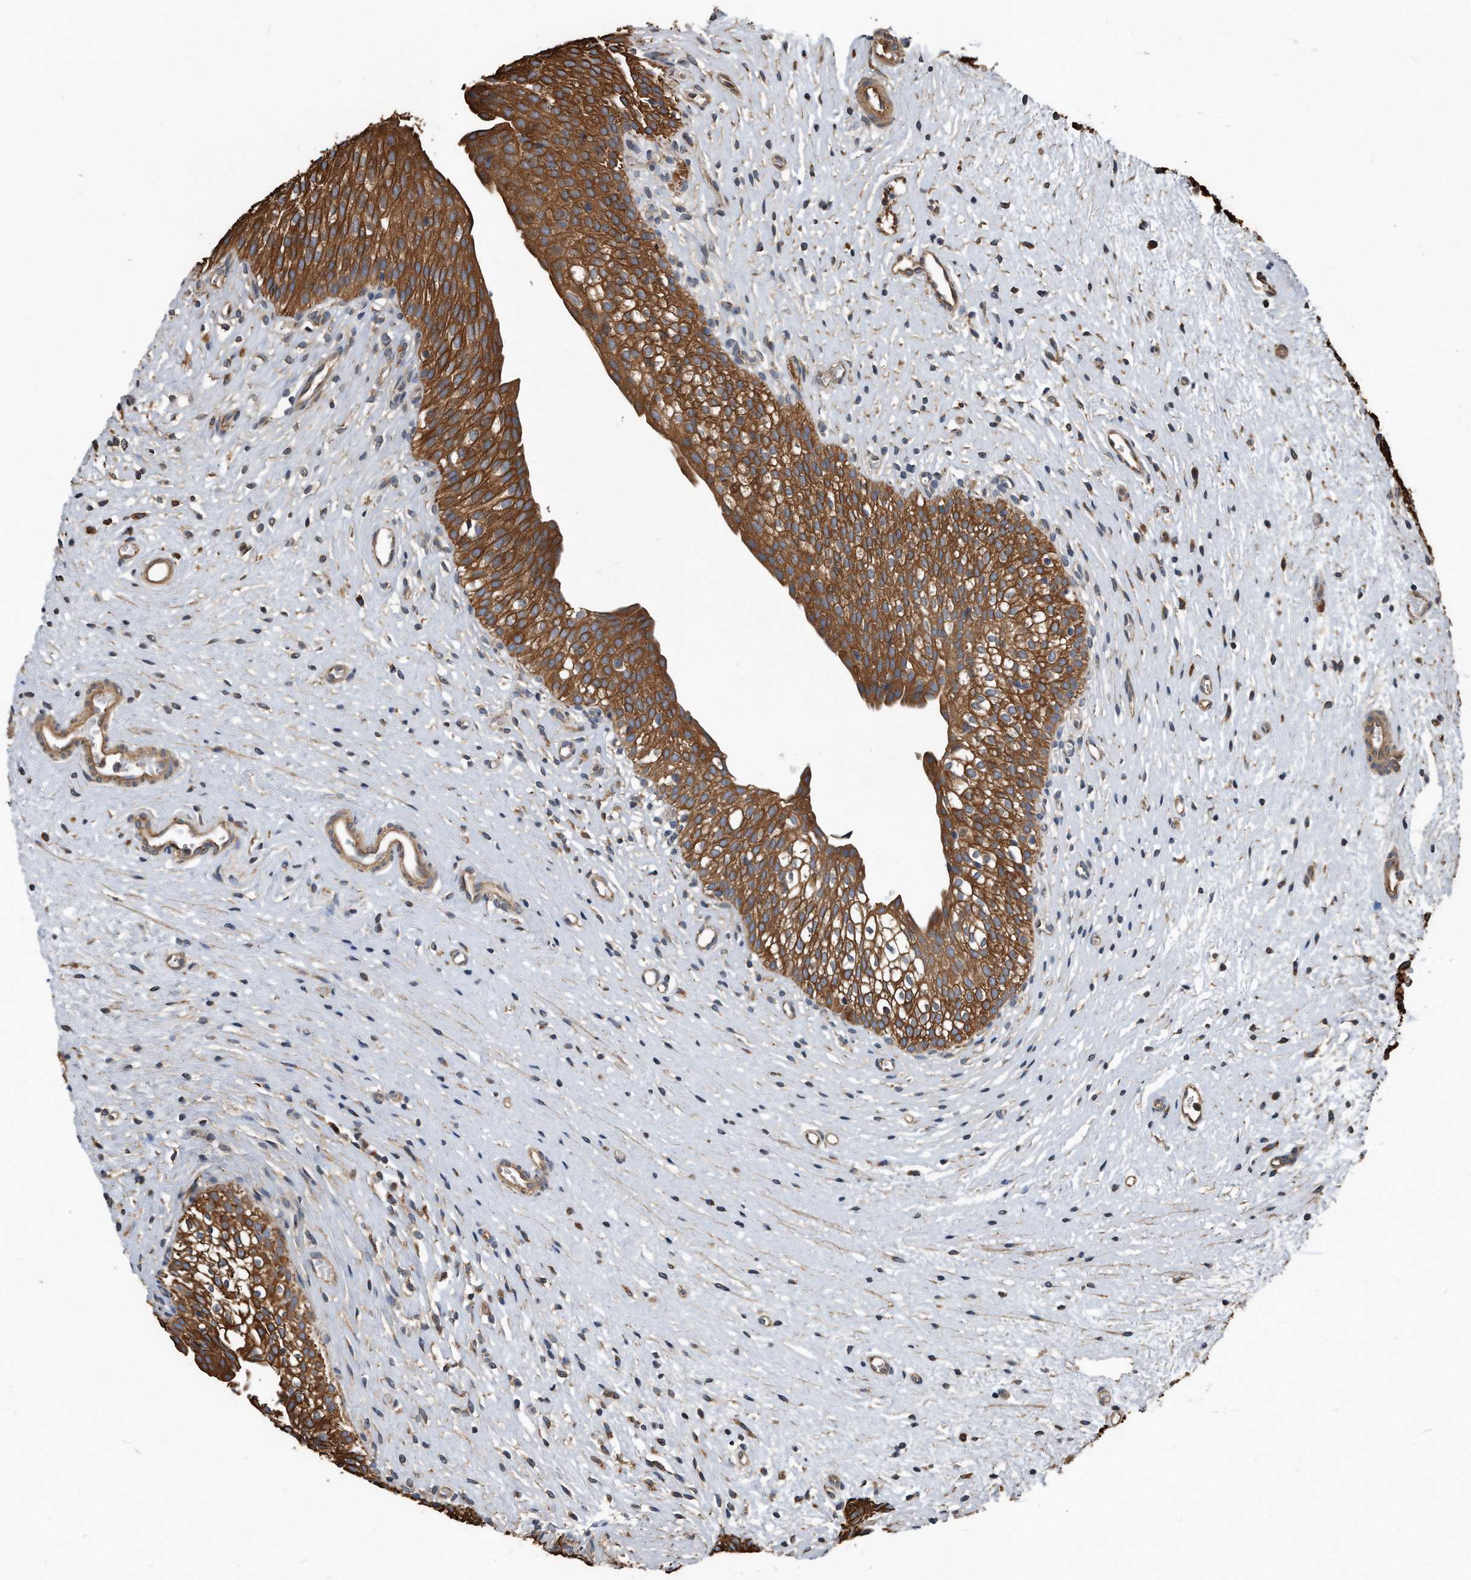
{"staining": {"intensity": "strong", "quantity": ">75%", "location": "cytoplasmic/membranous"}, "tissue": "urinary bladder", "cell_type": "Urothelial cells", "image_type": "normal", "snomed": [{"axis": "morphology", "description": "Normal tissue, NOS"}, {"axis": "topography", "description": "Urinary bladder"}], "caption": "Protein expression analysis of normal human urinary bladder reveals strong cytoplasmic/membranous staining in about >75% of urothelial cells. Nuclei are stained in blue.", "gene": "FAM136A", "patient": {"sex": "male", "age": 1}}